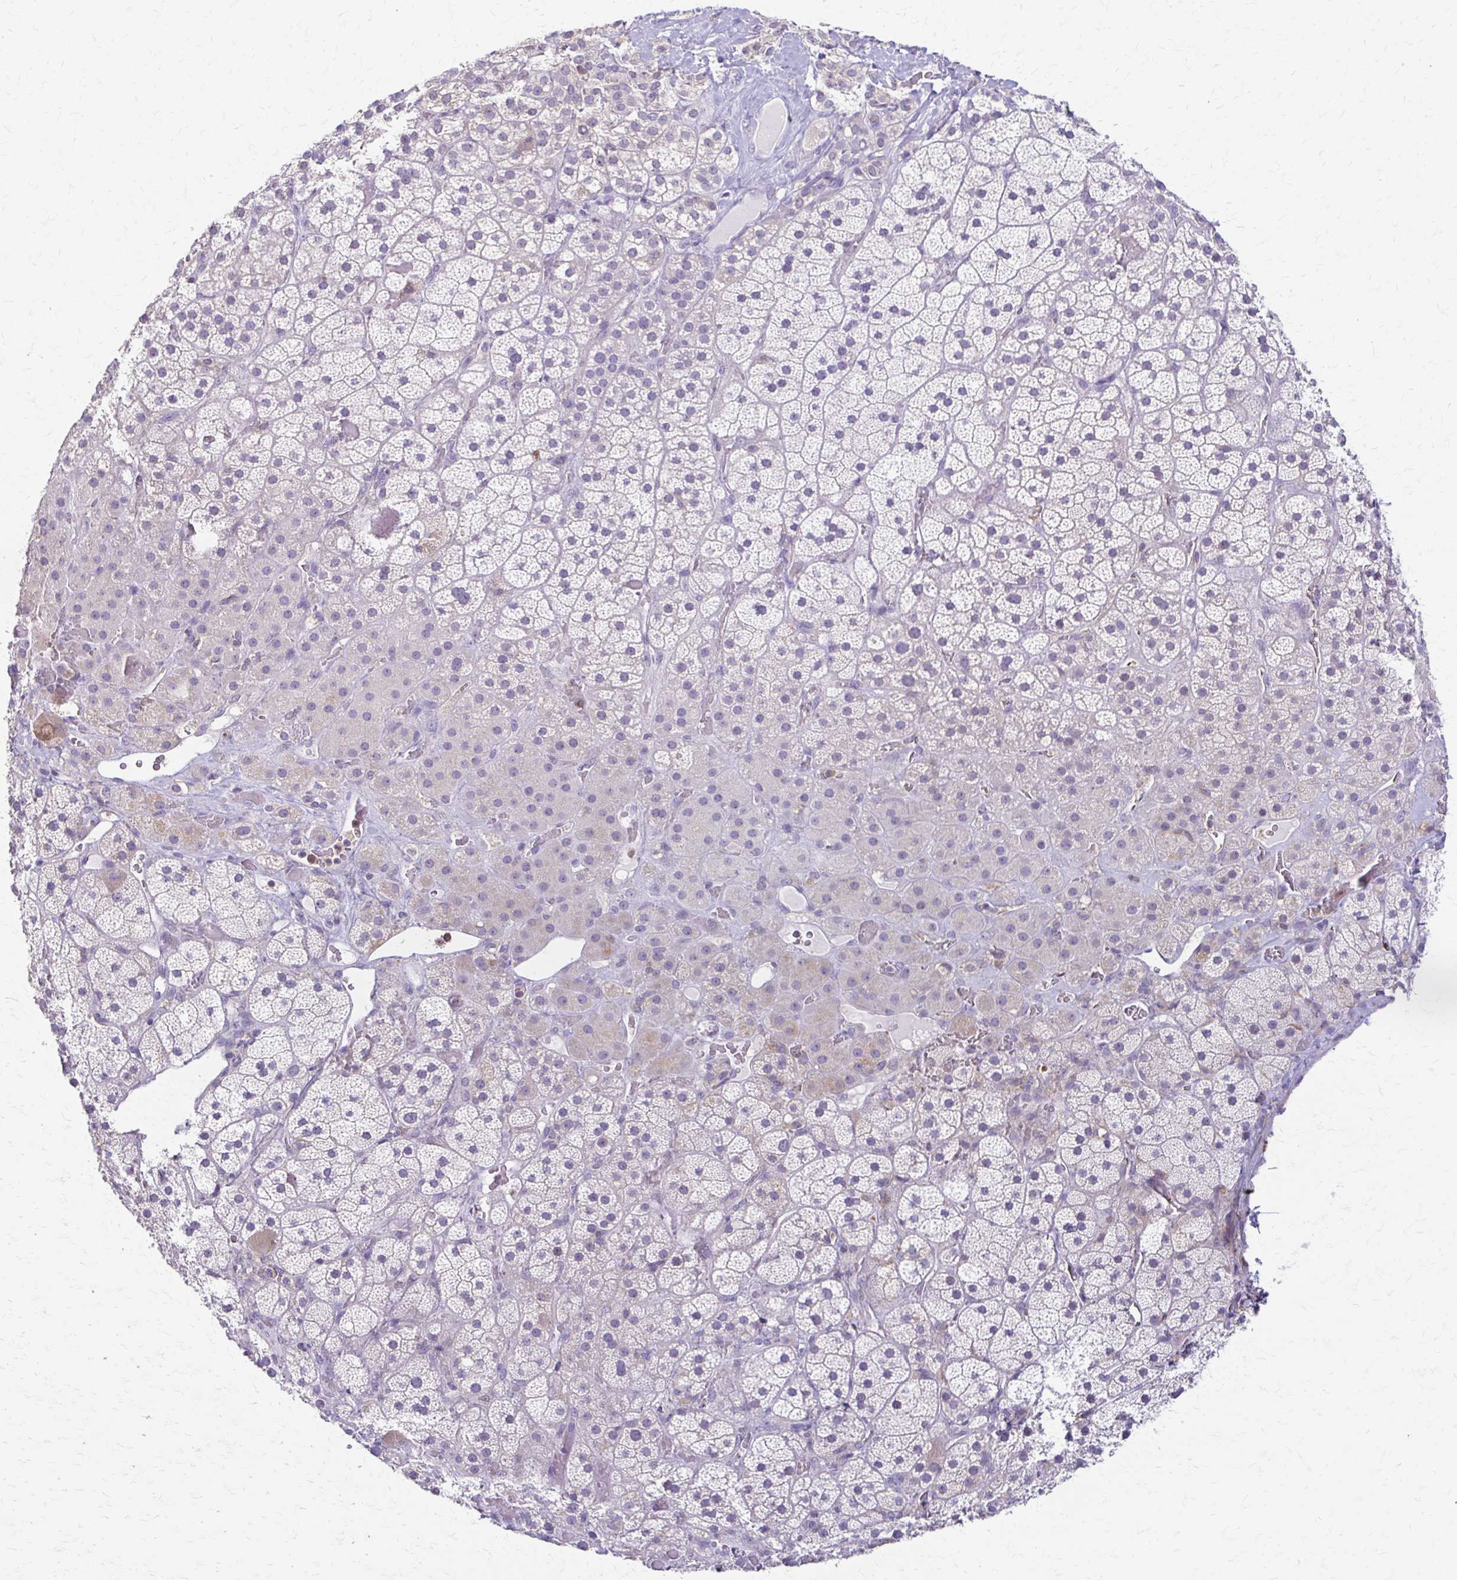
{"staining": {"intensity": "negative", "quantity": "none", "location": "none"}, "tissue": "adrenal gland", "cell_type": "Glandular cells", "image_type": "normal", "snomed": [{"axis": "morphology", "description": "Normal tissue, NOS"}, {"axis": "topography", "description": "Adrenal gland"}], "caption": "An immunohistochemistry (IHC) image of benign adrenal gland is shown. There is no staining in glandular cells of adrenal gland.", "gene": "PIK3AP1", "patient": {"sex": "male", "age": 57}}